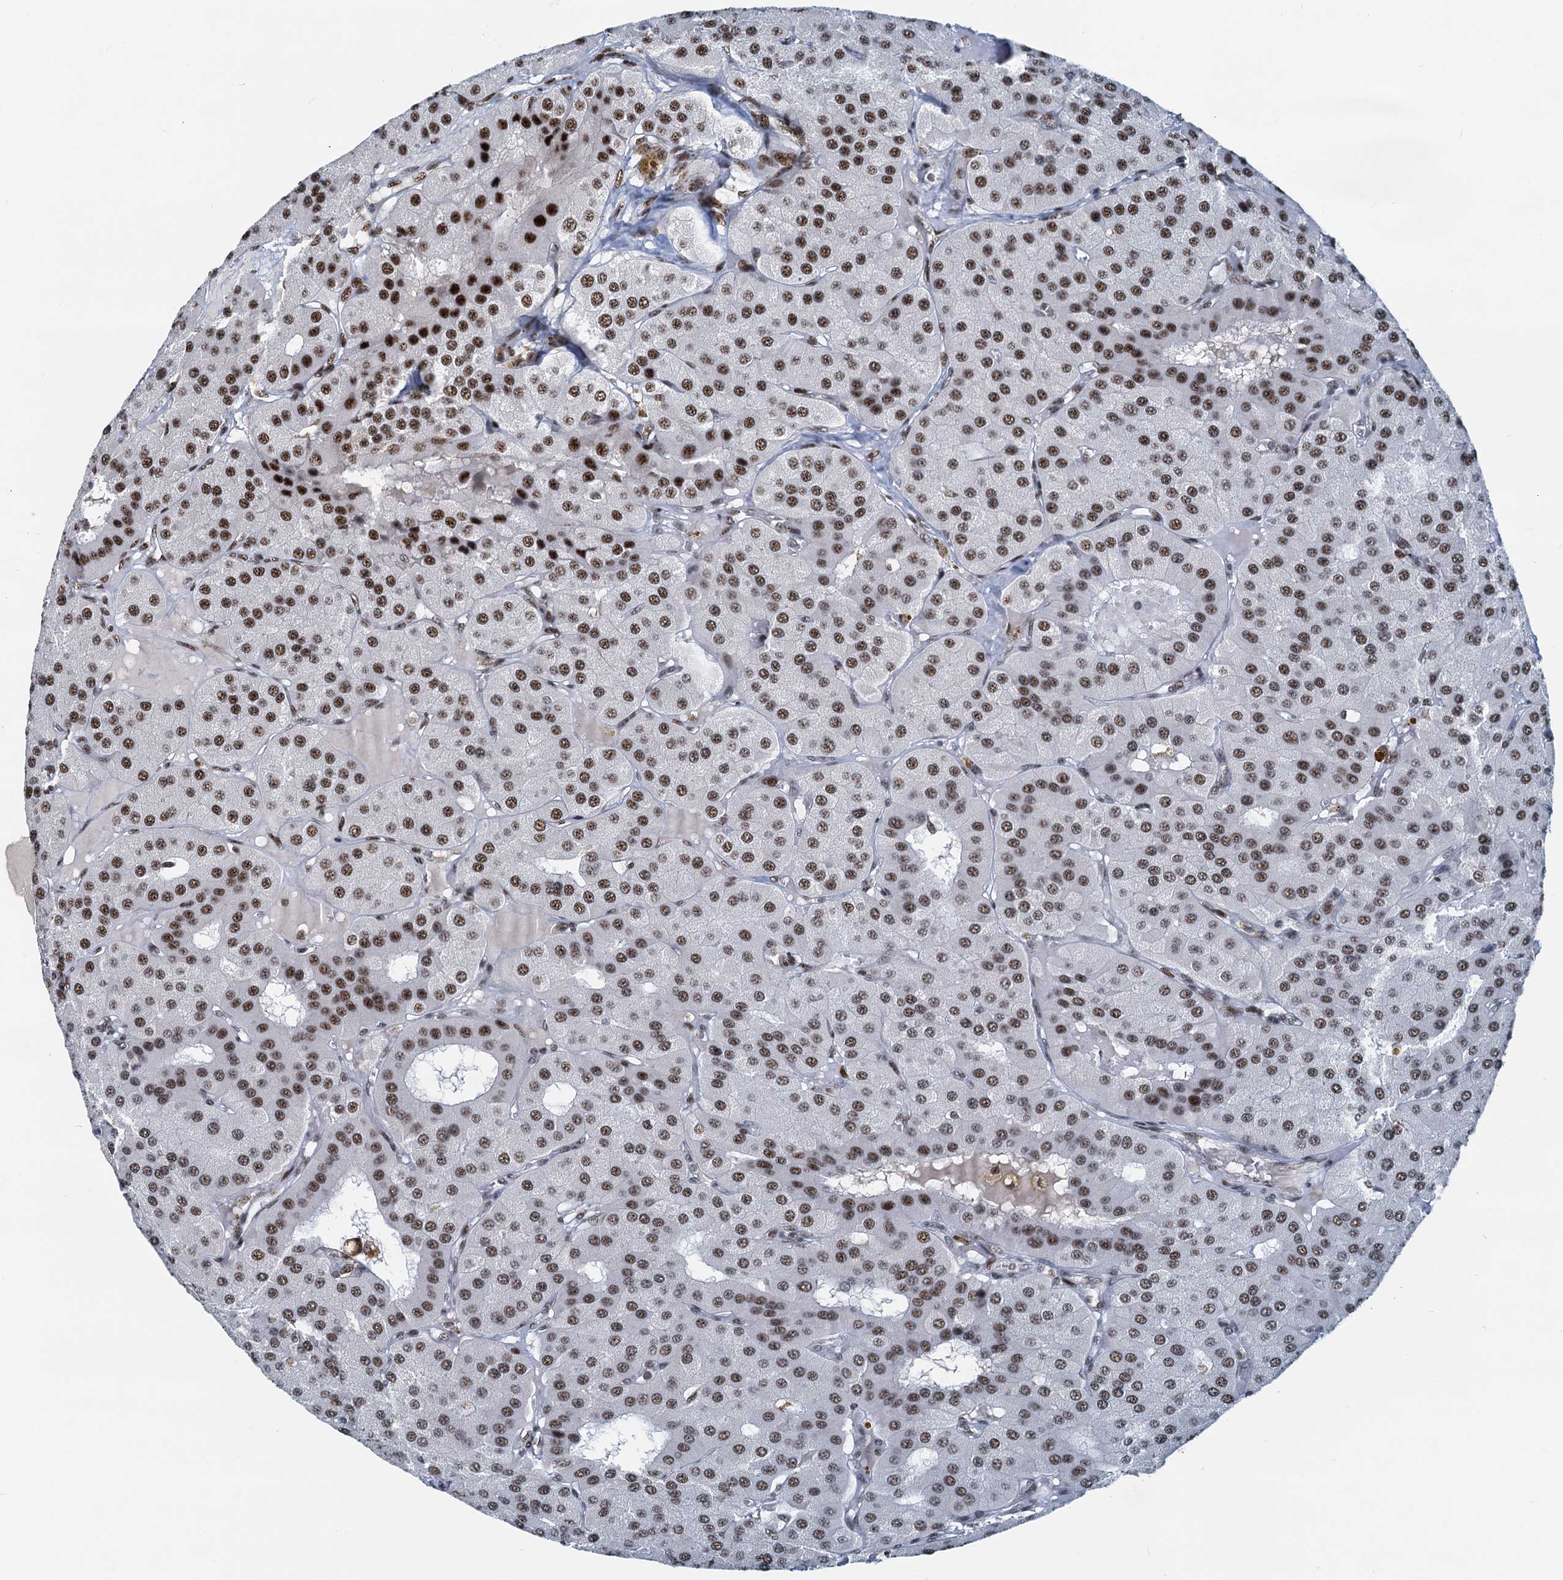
{"staining": {"intensity": "strong", "quantity": ">75%", "location": "nuclear"}, "tissue": "parathyroid gland", "cell_type": "Glandular cells", "image_type": "normal", "snomed": [{"axis": "morphology", "description": "Normal tissue, NOS"}, {"axis": "morphology", "description": "Adenoma, NOS"}, {"axis": "topography", "description": "Parathyroid gland"}], "caption": "Protein staining of normal parathyroid gland shows strong nuclear staining in about >75% of glandular cells.", "gene": "RBM26", "patient": {"sex": "female", "age": 86}}